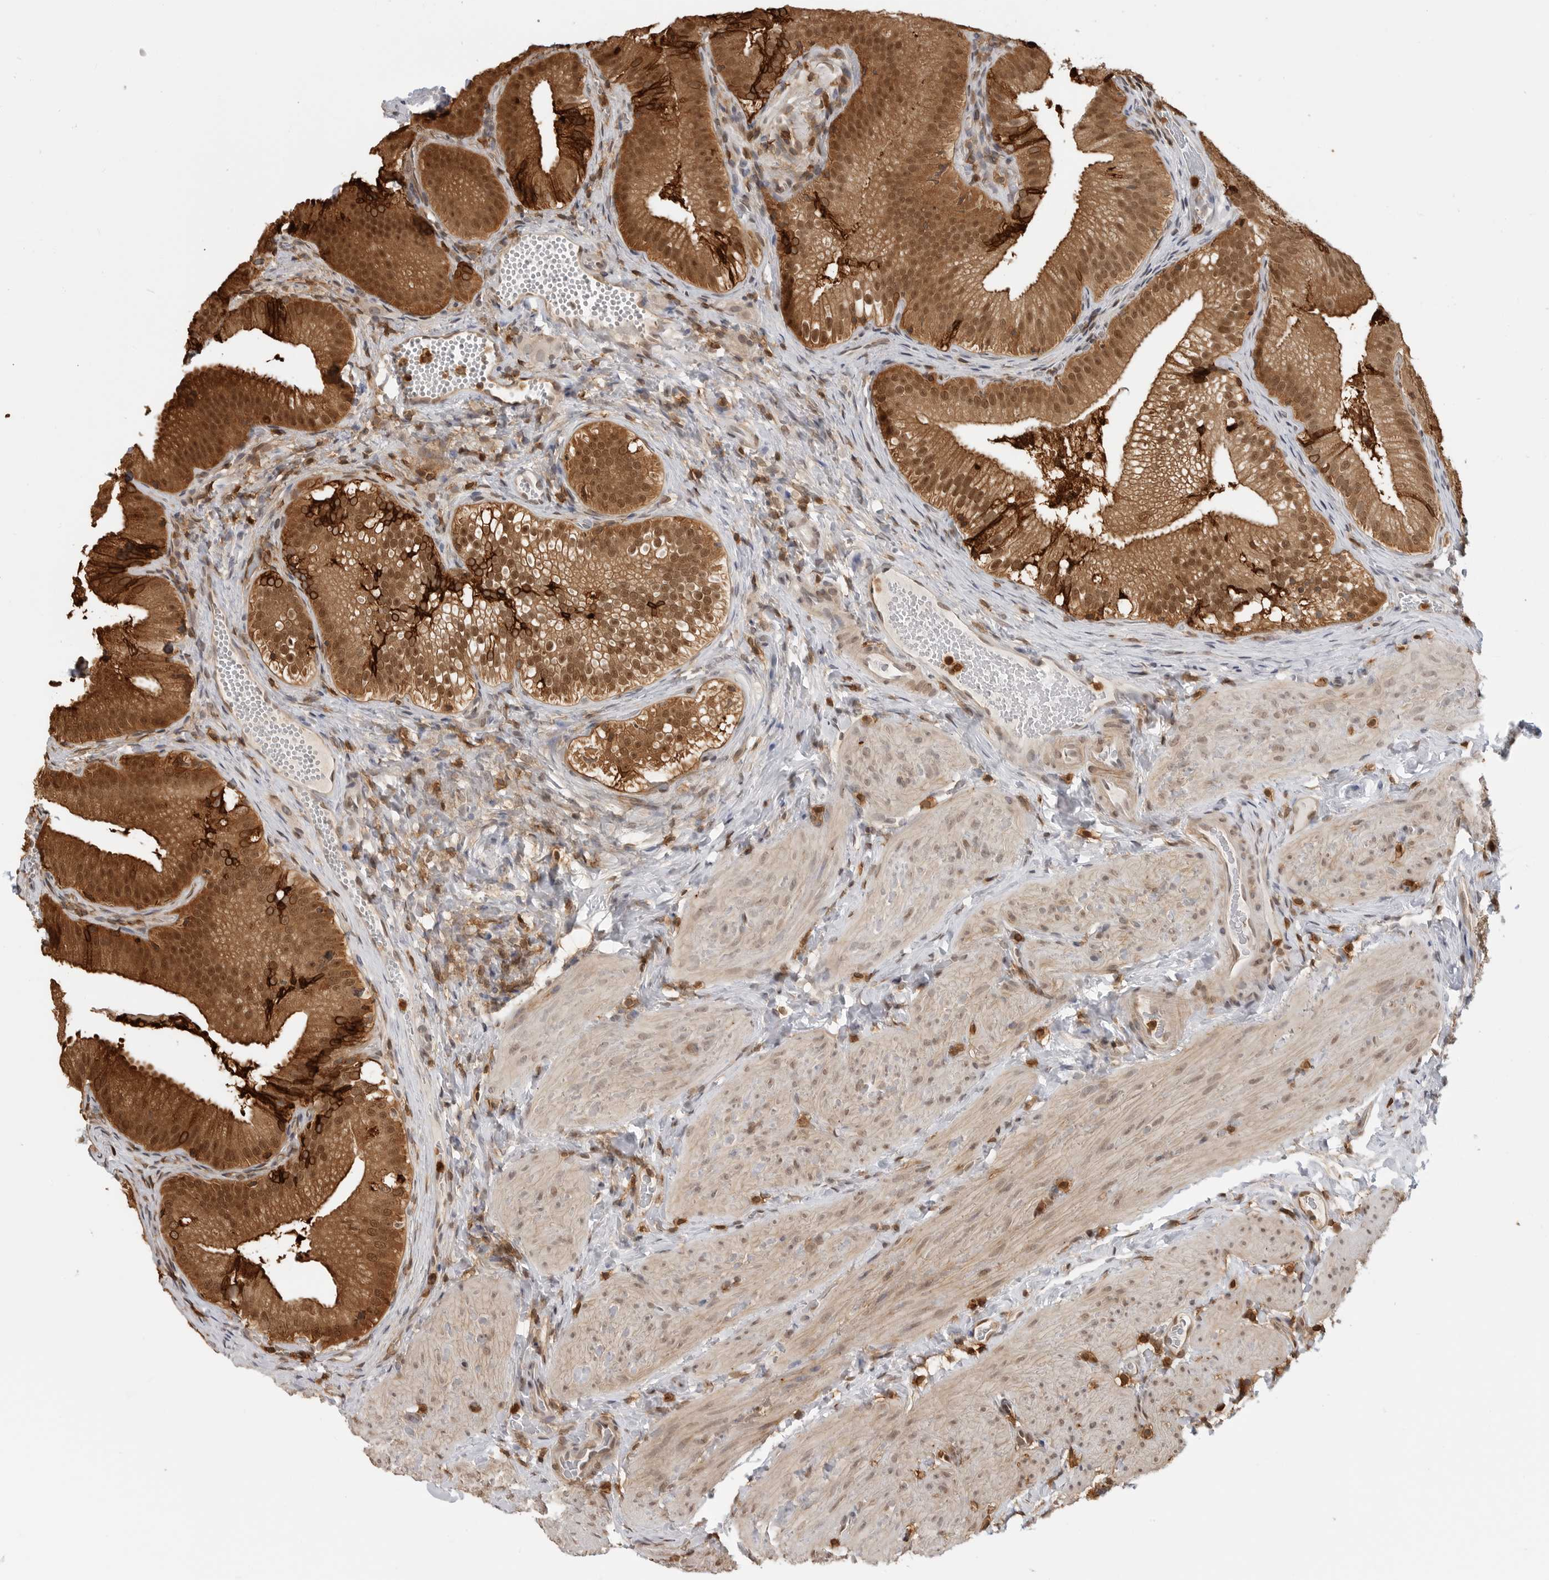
{"staining": {"intensity": "strong", "quantity": ">75%", "location": "cytoplasmic/membranous,nuclear"}, "tissue": "gallbladder", "cell_type": "Glandular cells", "image_type": "normal", "snomed": [{"axis": "morphology", "description": "Normal tissue, NOS"}, {"axis": "topography", "description": "Gallbladder"}], "caption": "Gallbladder was stained to show a protein in brown. There is high levels of strong cytoplasmic/membranous,nuclear expression in about >75% of glandular cells.", "gene": "ANXA11", "patient": {"sex": "female", "age": 30}}